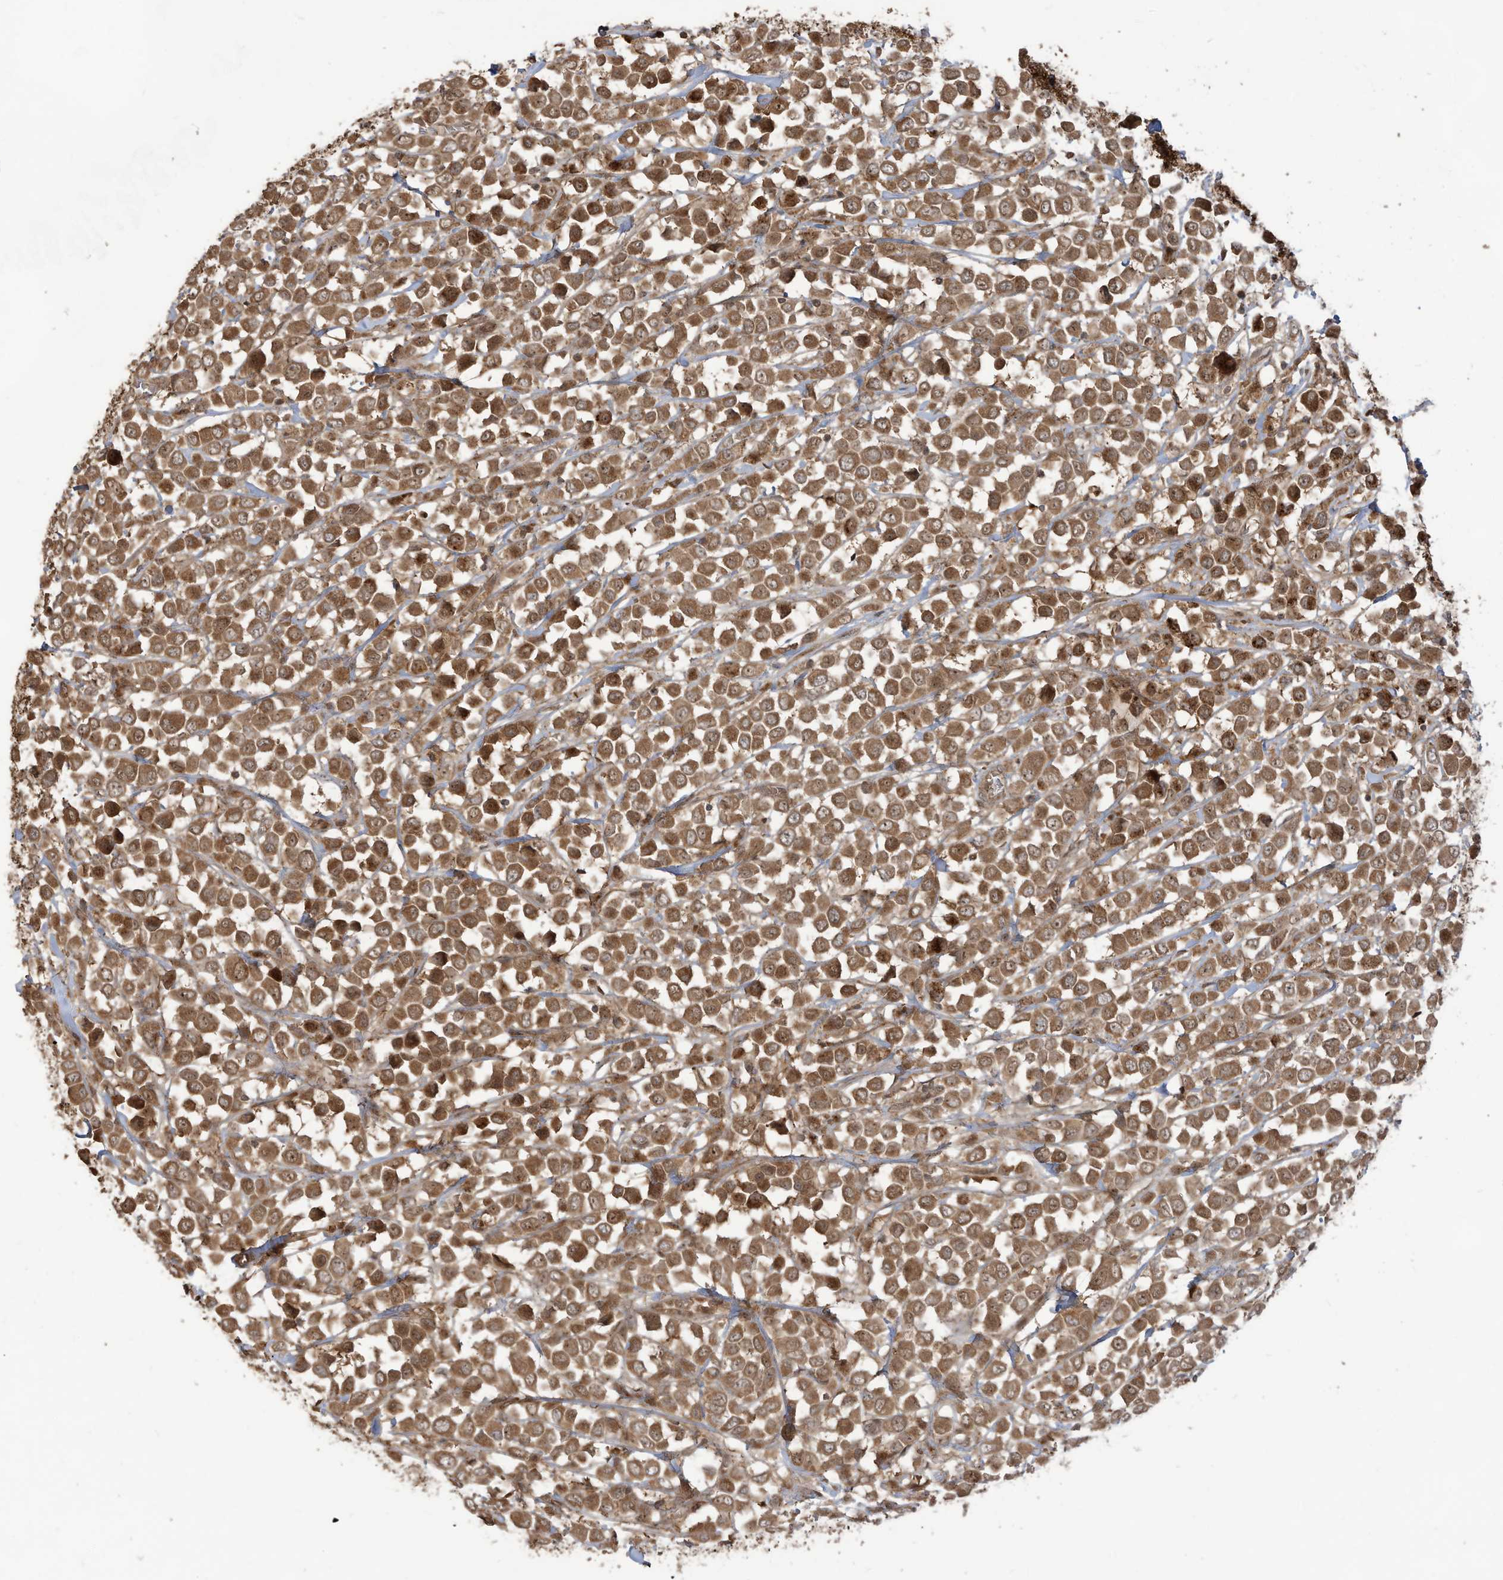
{"staining": {"intensity": "strong", "quantity": ">75%", "location": "cytoplasmic/membranous,nuclear"}, "tissue": "breast cancer", "cell_type": "Tumor cells", "image_type": "cancer", "snomed": [{"axis": "morphology", "description": "Duct carcinoma"}, {"axis": "topography", "description": "Breast"}], "caption": "DAB immunohistochemical staining of breast cancer (intraductal carcinoma) displays strong cytoplasmic/membranous and nuclear protein positivity in approximately >75% of tumor cells.", "gene": "CARF", "patient": {"sex": "female", "age": 61}}